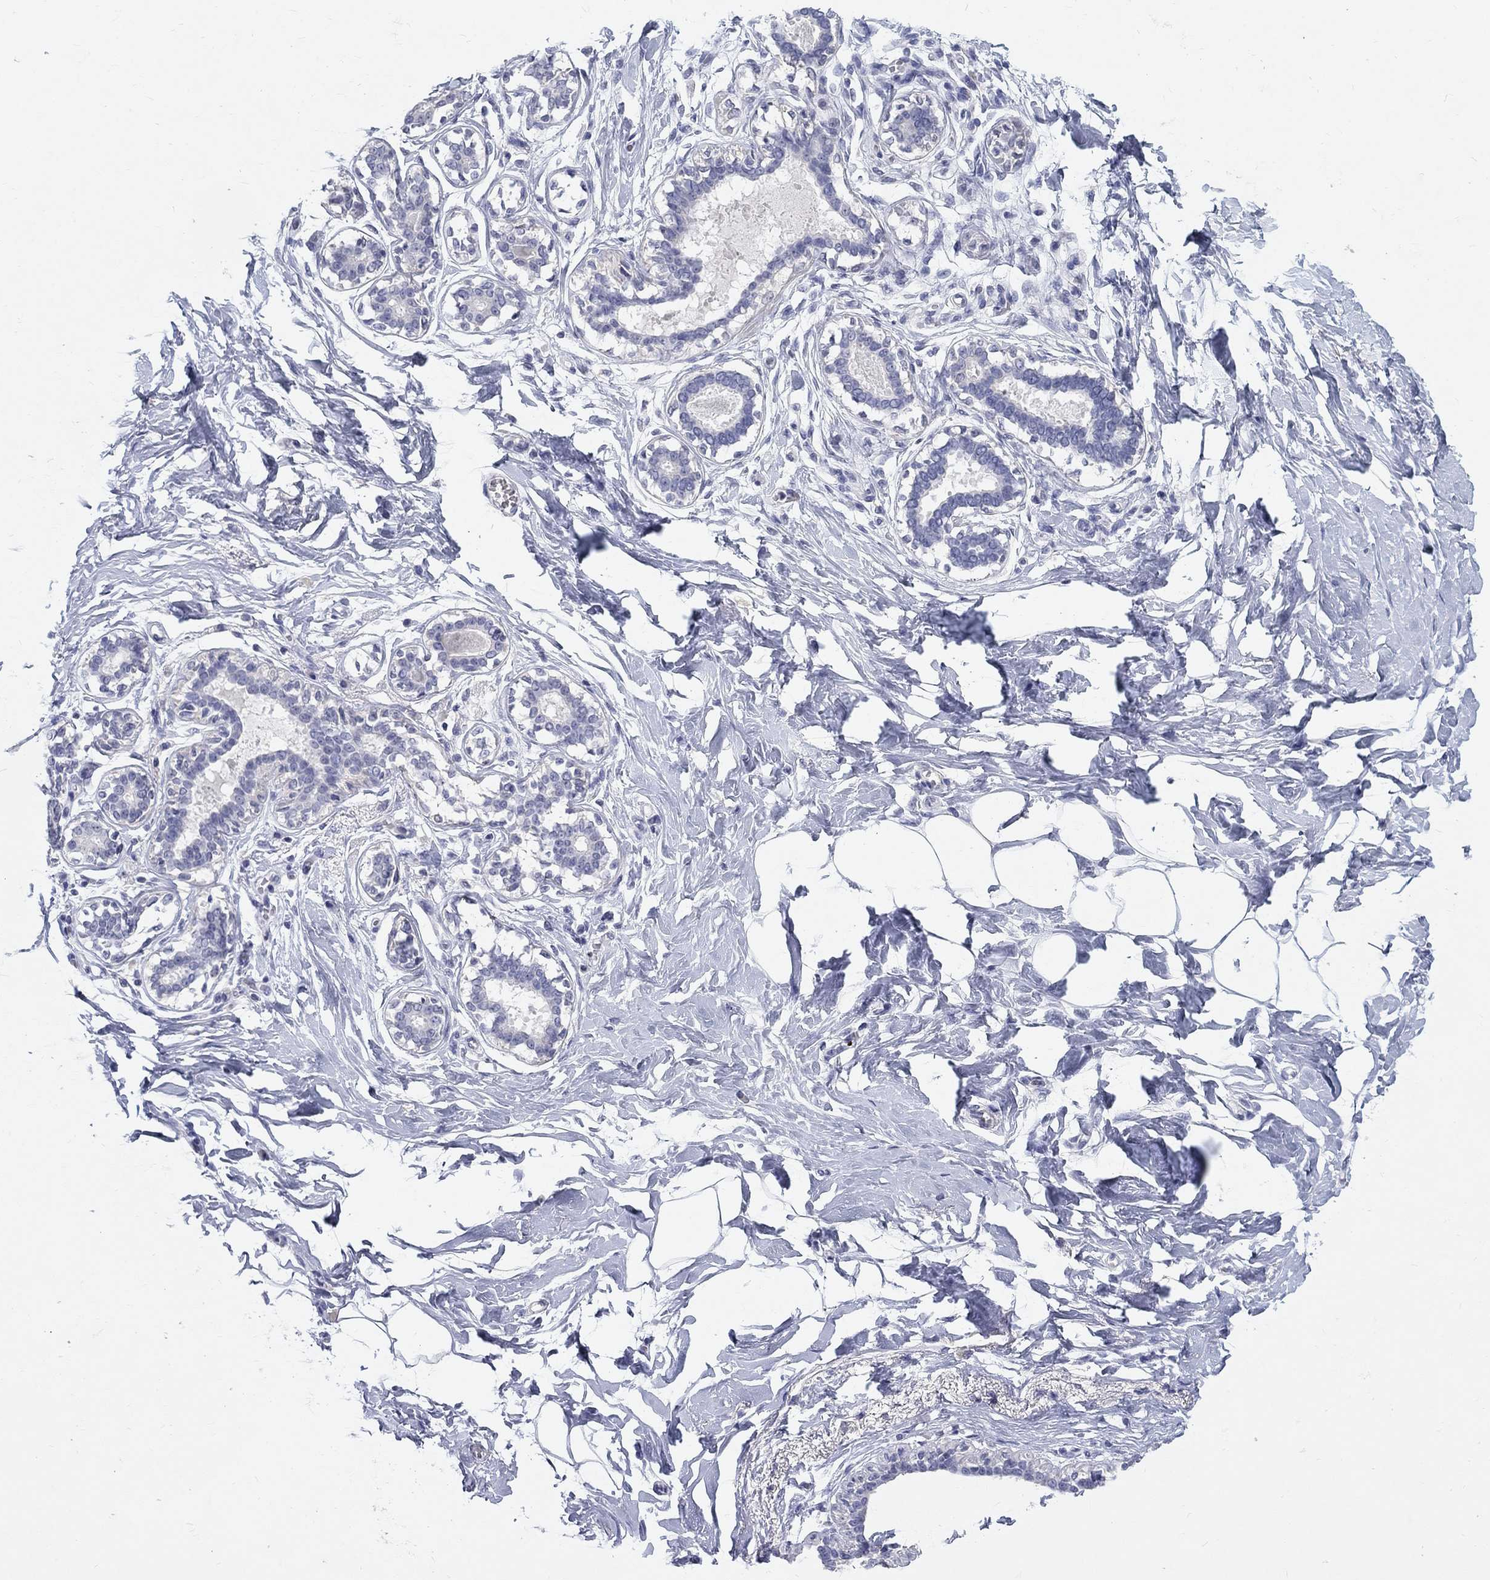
{"staining": {"intensity": "negative", "quantity": "none", "location": "none"}, "tissue": "breast", "cell_type": "Adipocytes", "image_type": "normal", "snomed": [{"axis": "morphology", "description": "Normal tissue, NOS"}, {"axis": "morphology", "description": "Lobular carcinoma, in situ"}, {"axis": "topography", "description": "Breast"}], "caption": "Adipocytes are negative for protein expression in benign human breast. The staining was performed using DAB (3,3'-diaminobenzidine) to visualize the protein expression in brown, while the nuclei were stained in blue with hematoxylin (Magnification: 20x).", "gene": "PTH1R", "patient": {"sex": "female", "age": 35}}